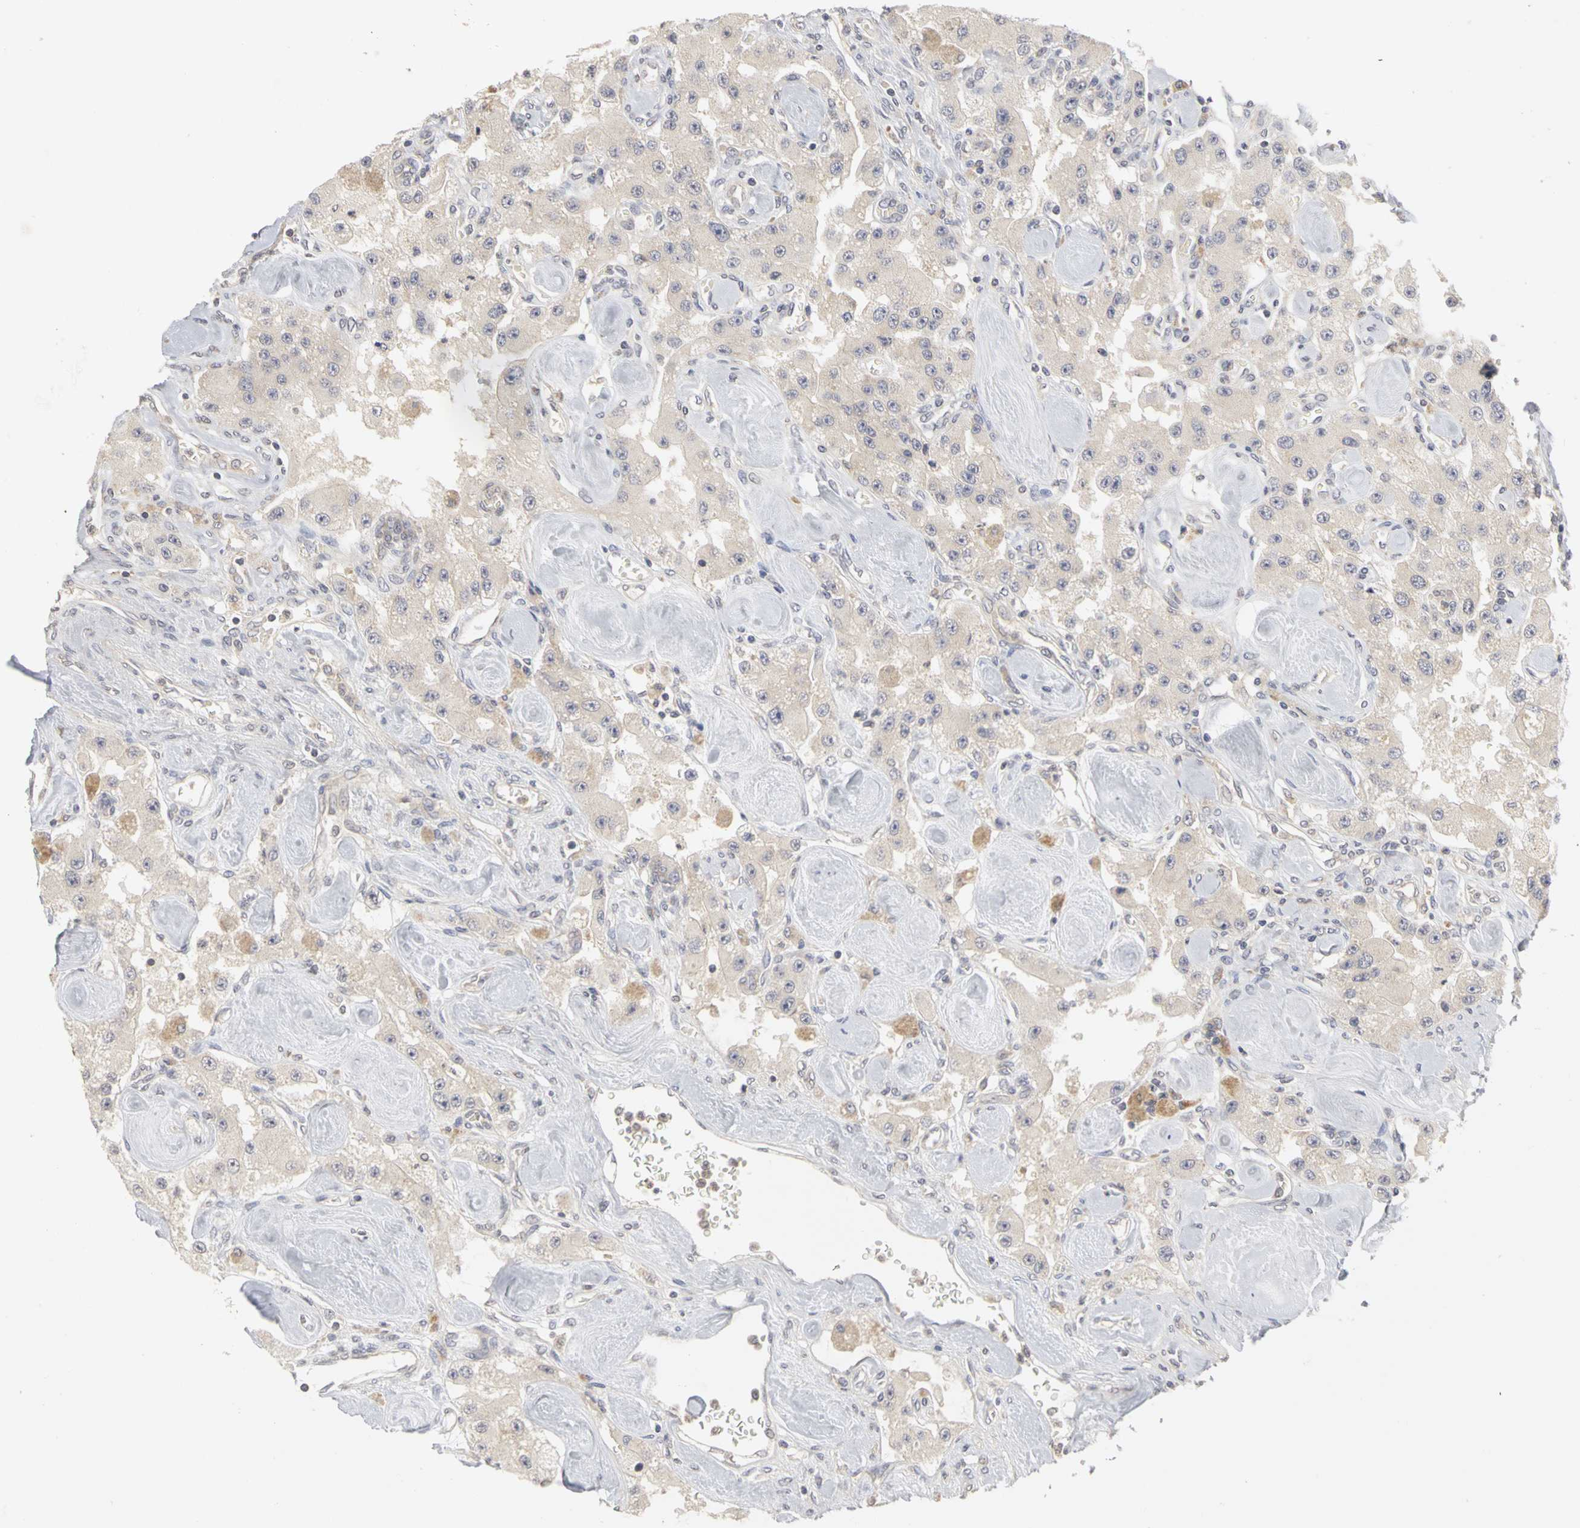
{"staining": {"intensity": "weak", "quantity": "<25%", "location": "cytoplasmic/membranous"}, "tissue": "carcinoid", "cell_type": "Tumor cells", "image_type": "cancer", "snomed": [{"axis": "morphology", "description": "Carcinoid, malignant, NOS"}, {"axis": "topography", "description": "Pancreas"}], "caption": "A micrograph of carcinoid stained for a protein exhibits no brown staining in tumor cells.", "gene": "IRAK1", "patient": {"sex": "male", "age": 41}}